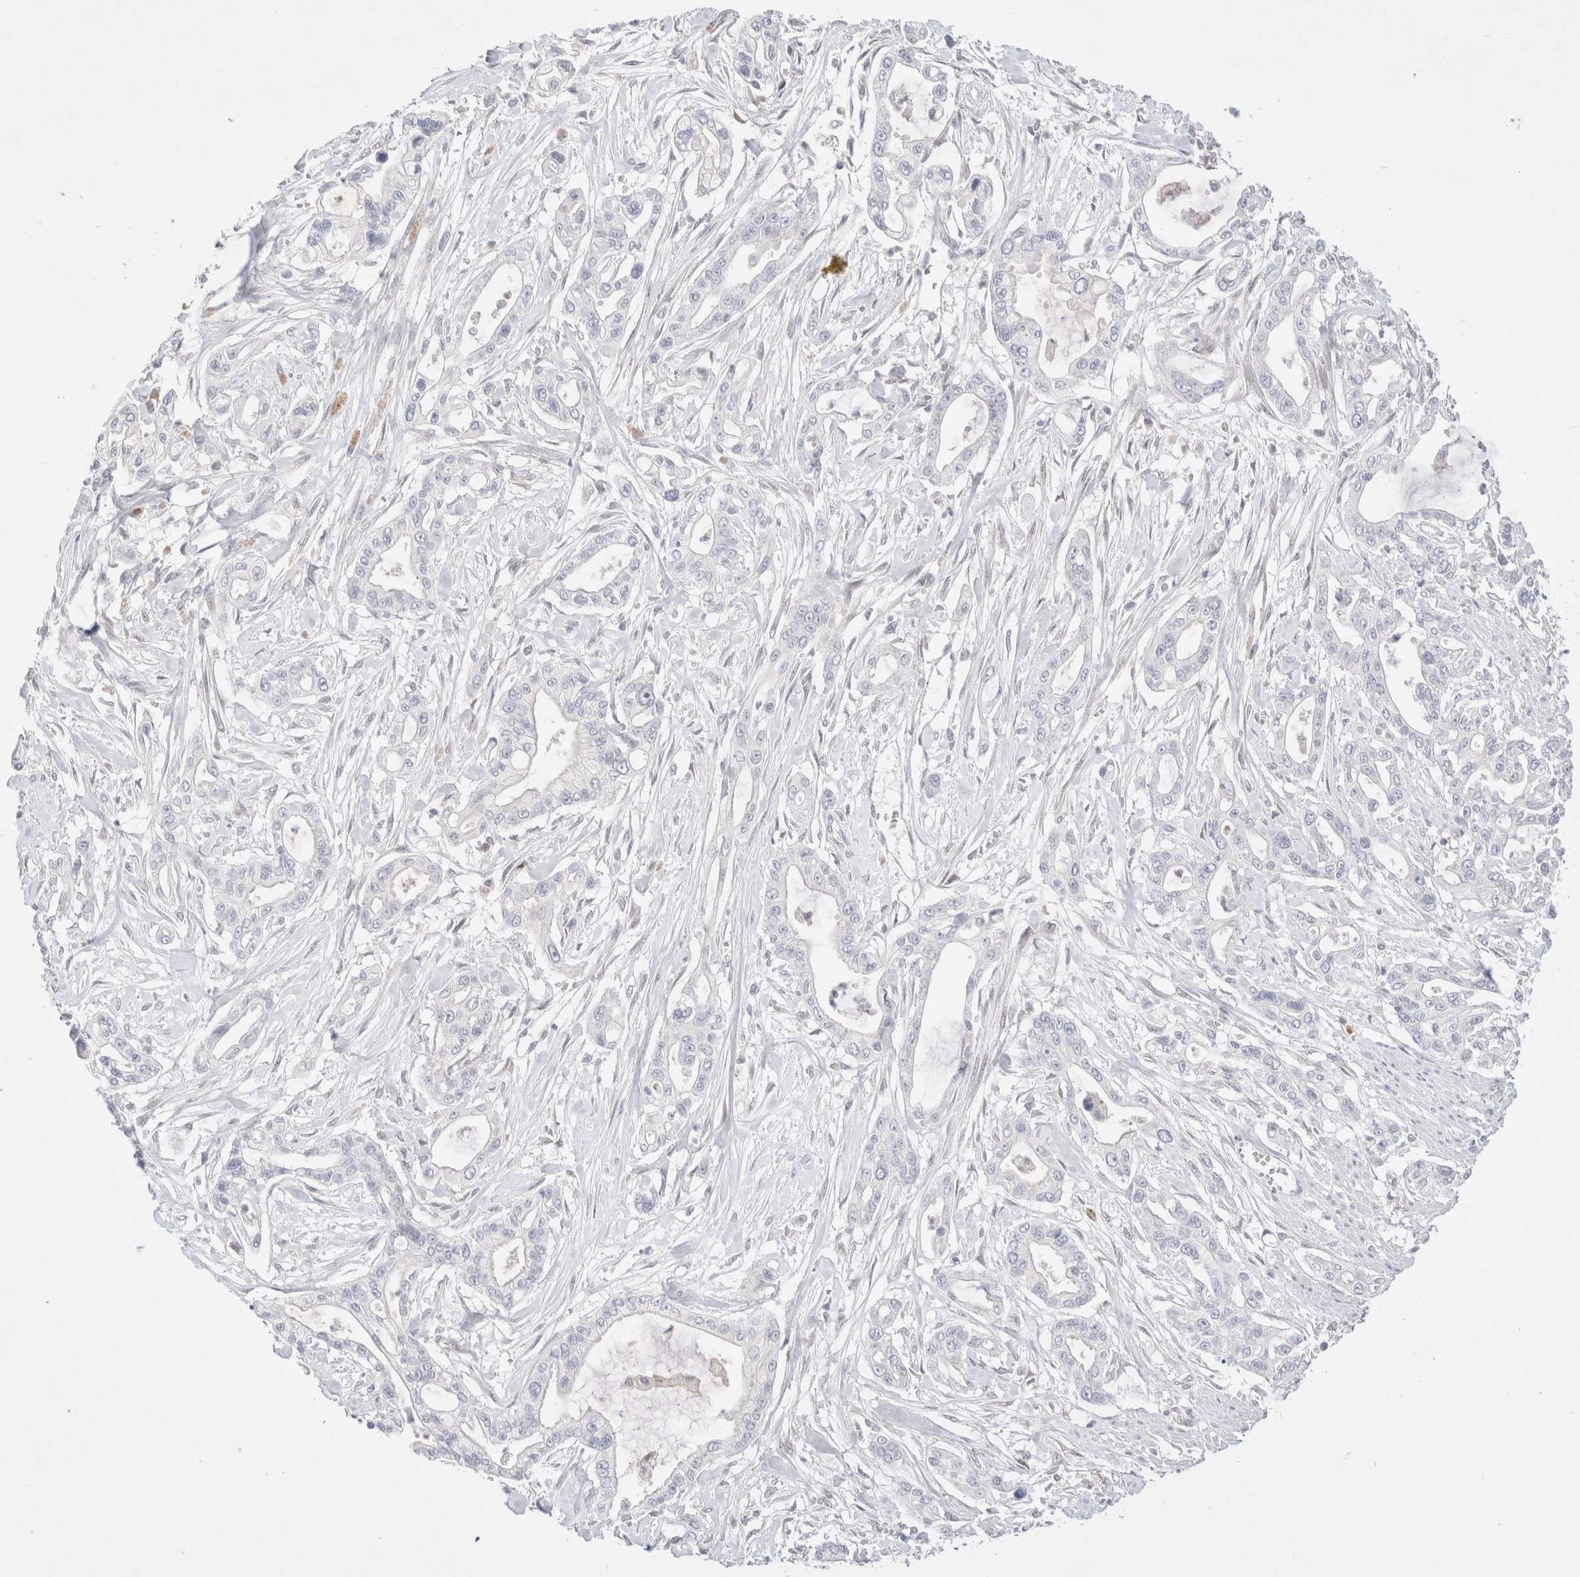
{"staining": {"intensity": "negative", "quantity": "none", "location": "none"}, "tissue": "pancreatic cancer", "cell_type": "Tumor cells", "image_type": "cancer", "snomed": [{"axis": "morphology", "description": "Adenocarcinoma, NOS"}, {"axis": "topography", "description": "Pancreas"}], "caption": "A micrograph of human adenocarcinoma (pancreatic) is negative for staining in tumor cells. Nuclei are stained in blue.", "gene": "SPATA20", "patient": {"sex": "male", "age": 68}}